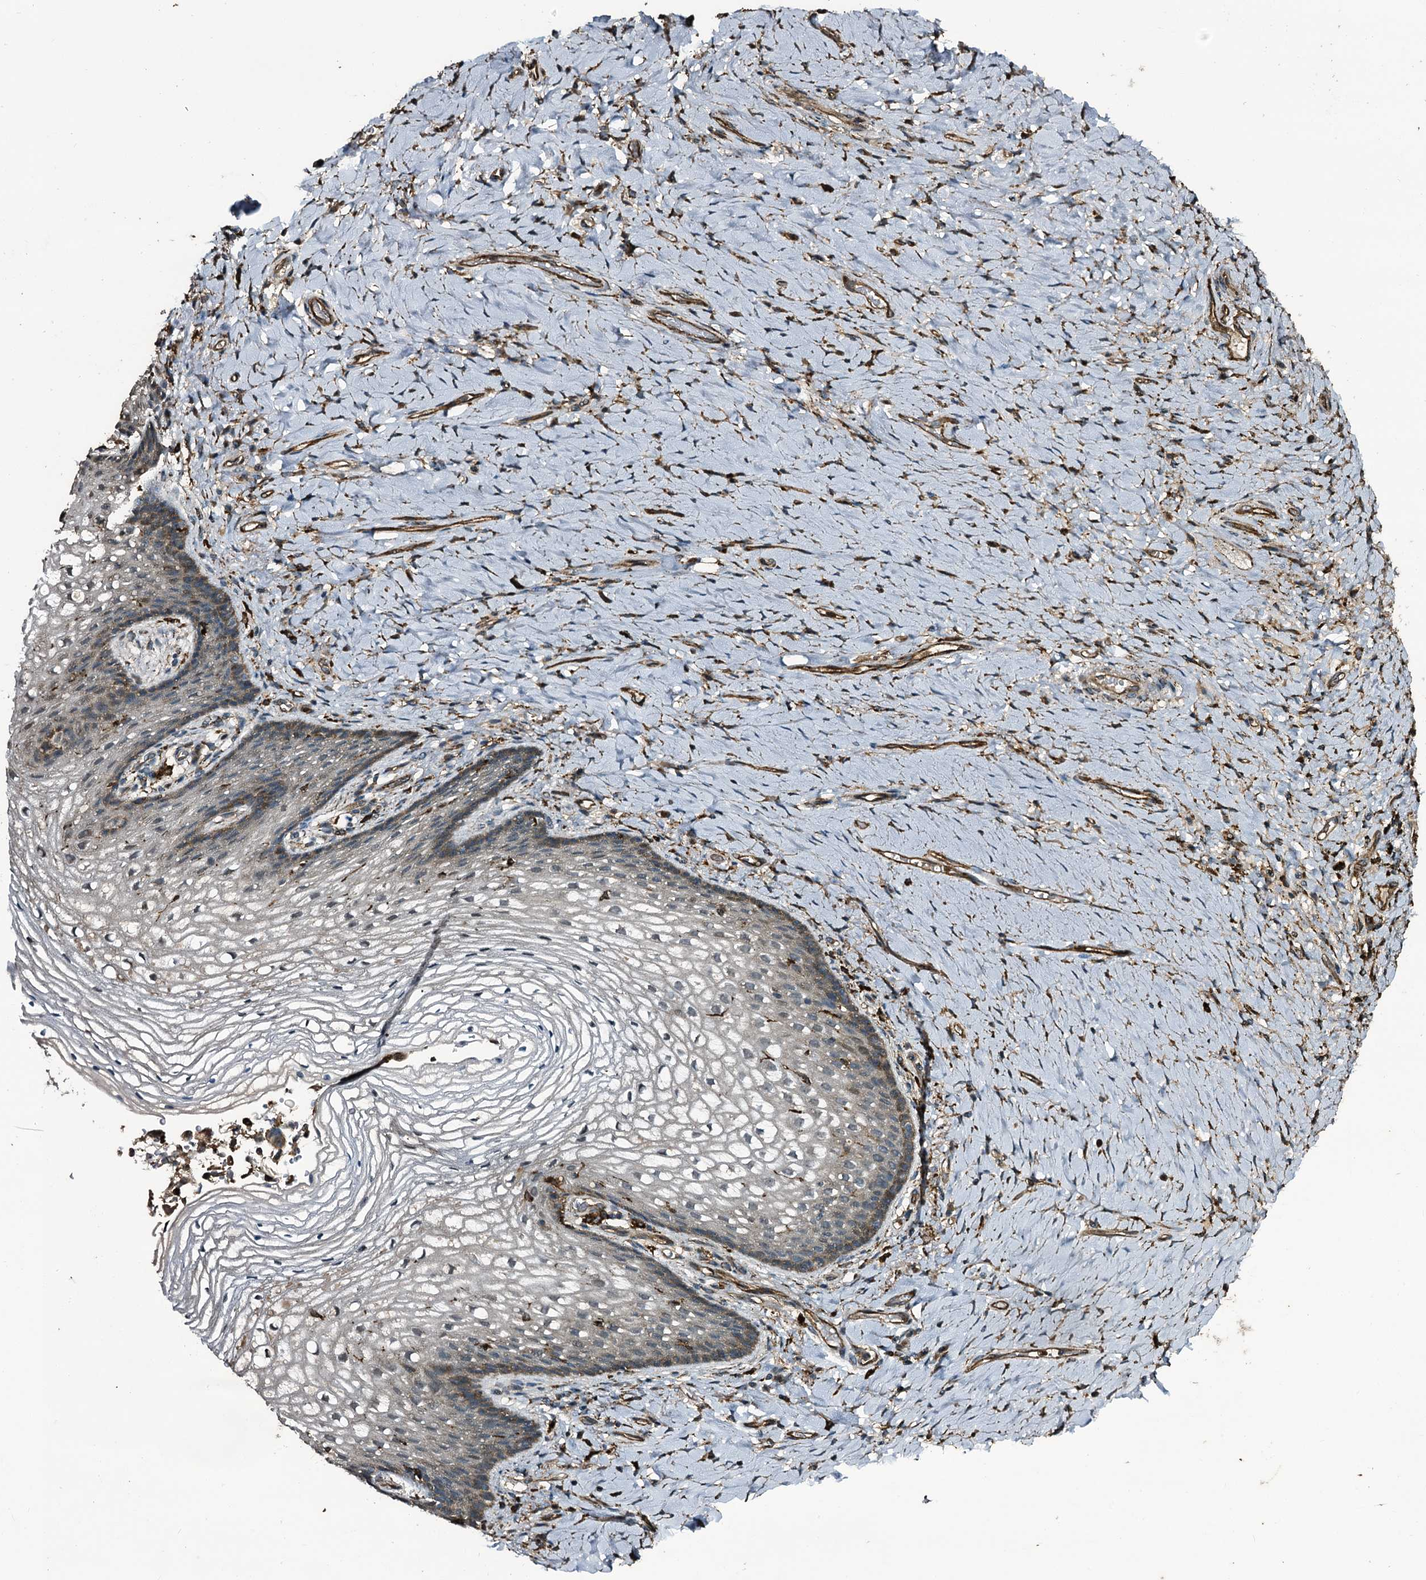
{"staining": {"intensity": "moderate", "quantity": "<25%", "location": "cytoplasmic/membranous"}, "tissue": "vagina", "cell_type": "Squamous epithelial cells", "image_type": "normal", "snomed": [{"axis": "morphology", "description": "Normal tissue, NOS"}, {"axis": "topography", "description": "Vagina"}], "caption": "The micrograph reveals immunohistochemical staining of normal vagina. There is moderate cytoplasmic/membranous positivity is present in about <25% of squamous epithelial cells.", "gene": "TPGS2", "patient": {"sex": "female", "age": 60}}